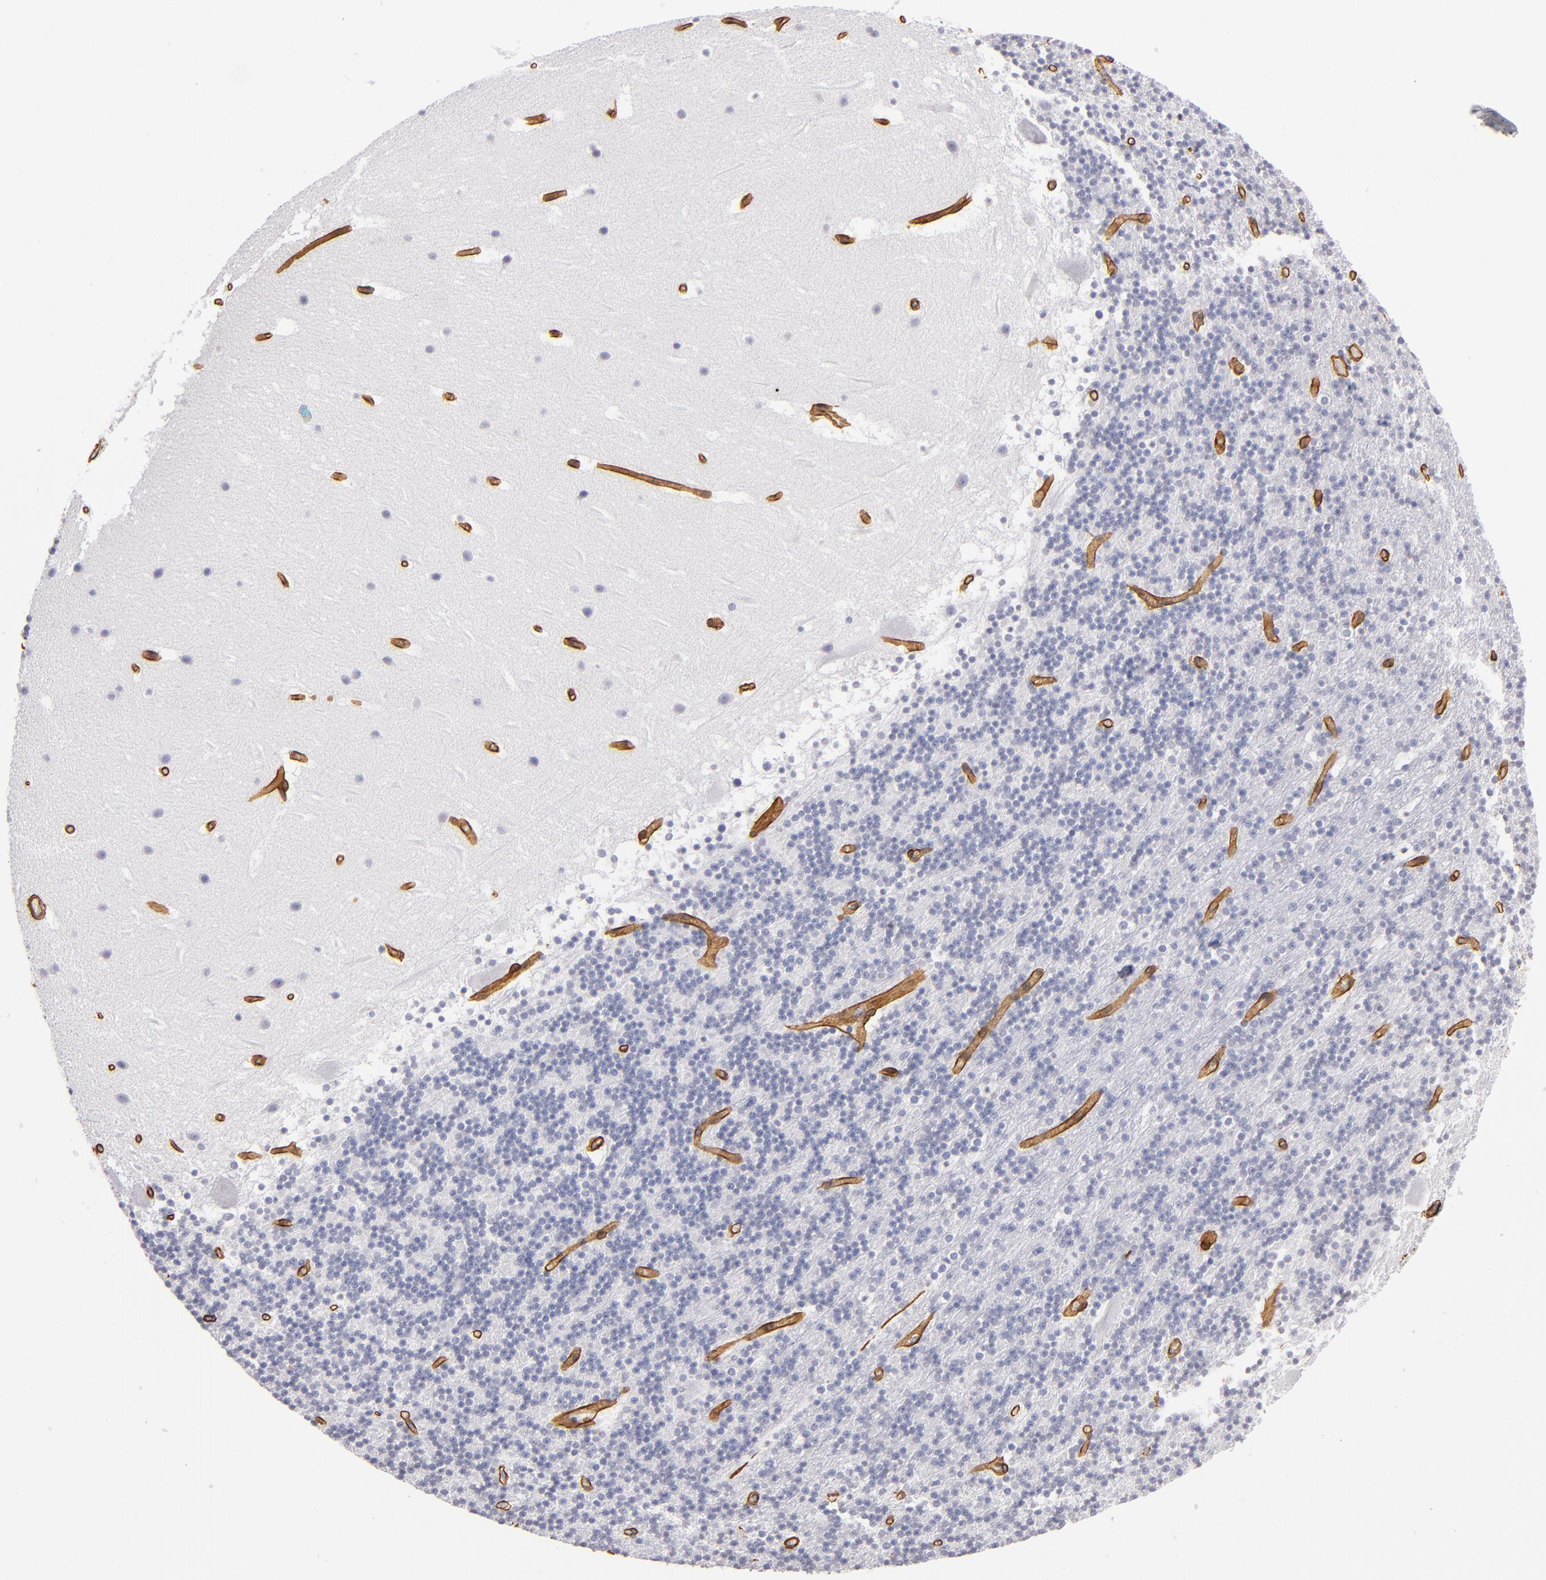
{"staining": {"intensity": "negative", "quantity": "none", "location": "none"}, "tissue": "cerebellum", "cell_type": "Cells in granular layer", "image_type": "normal", "snomed": [{"axis": "morphology", "description": "Normal tissue, NOS"}, {"axis": "topography", "description": "Cerebellum"}], "caption": "High power microscopy image of an immunohistochemistry histopathology image of unremarkable cerebellum, revealing no significant positivity in cells in granular layer. Brightfield microscopy of immunohistochemistry (IHC) stained with DAB (brown) and hematoxylin (blue), captured at high magnification.", "gene": "LAMC1", "patient": {"sex": "male", "age": 45}}